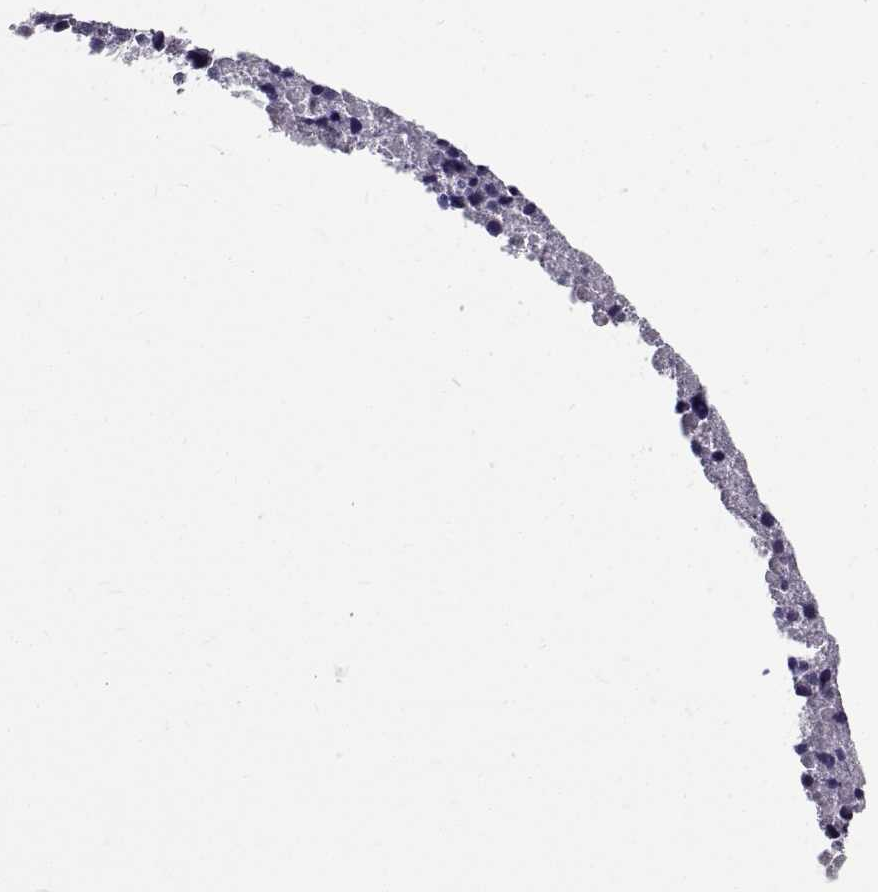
{"staining": {"intensity": "negative", "quantity": "none", "location": "none"}, "tissue": "stomach cancer", "cell_type": "Tumor cells", "image_type": "cancer", "snomed": [{"axis": "morphology", "description": "Adenocarcinoma, NOS"}, {"axis": "topography", "description": "Stomach"}], "caption": "High magnification brightfield microscopy of stomach cancer stained with DAB (3,3'-diaminobenzidine) (brown) and counterstained with hematoxylin (blue): tumor cells show no significant expression.", "gene": "GNG12", "patient": {"sex": "male", "age": 69}}